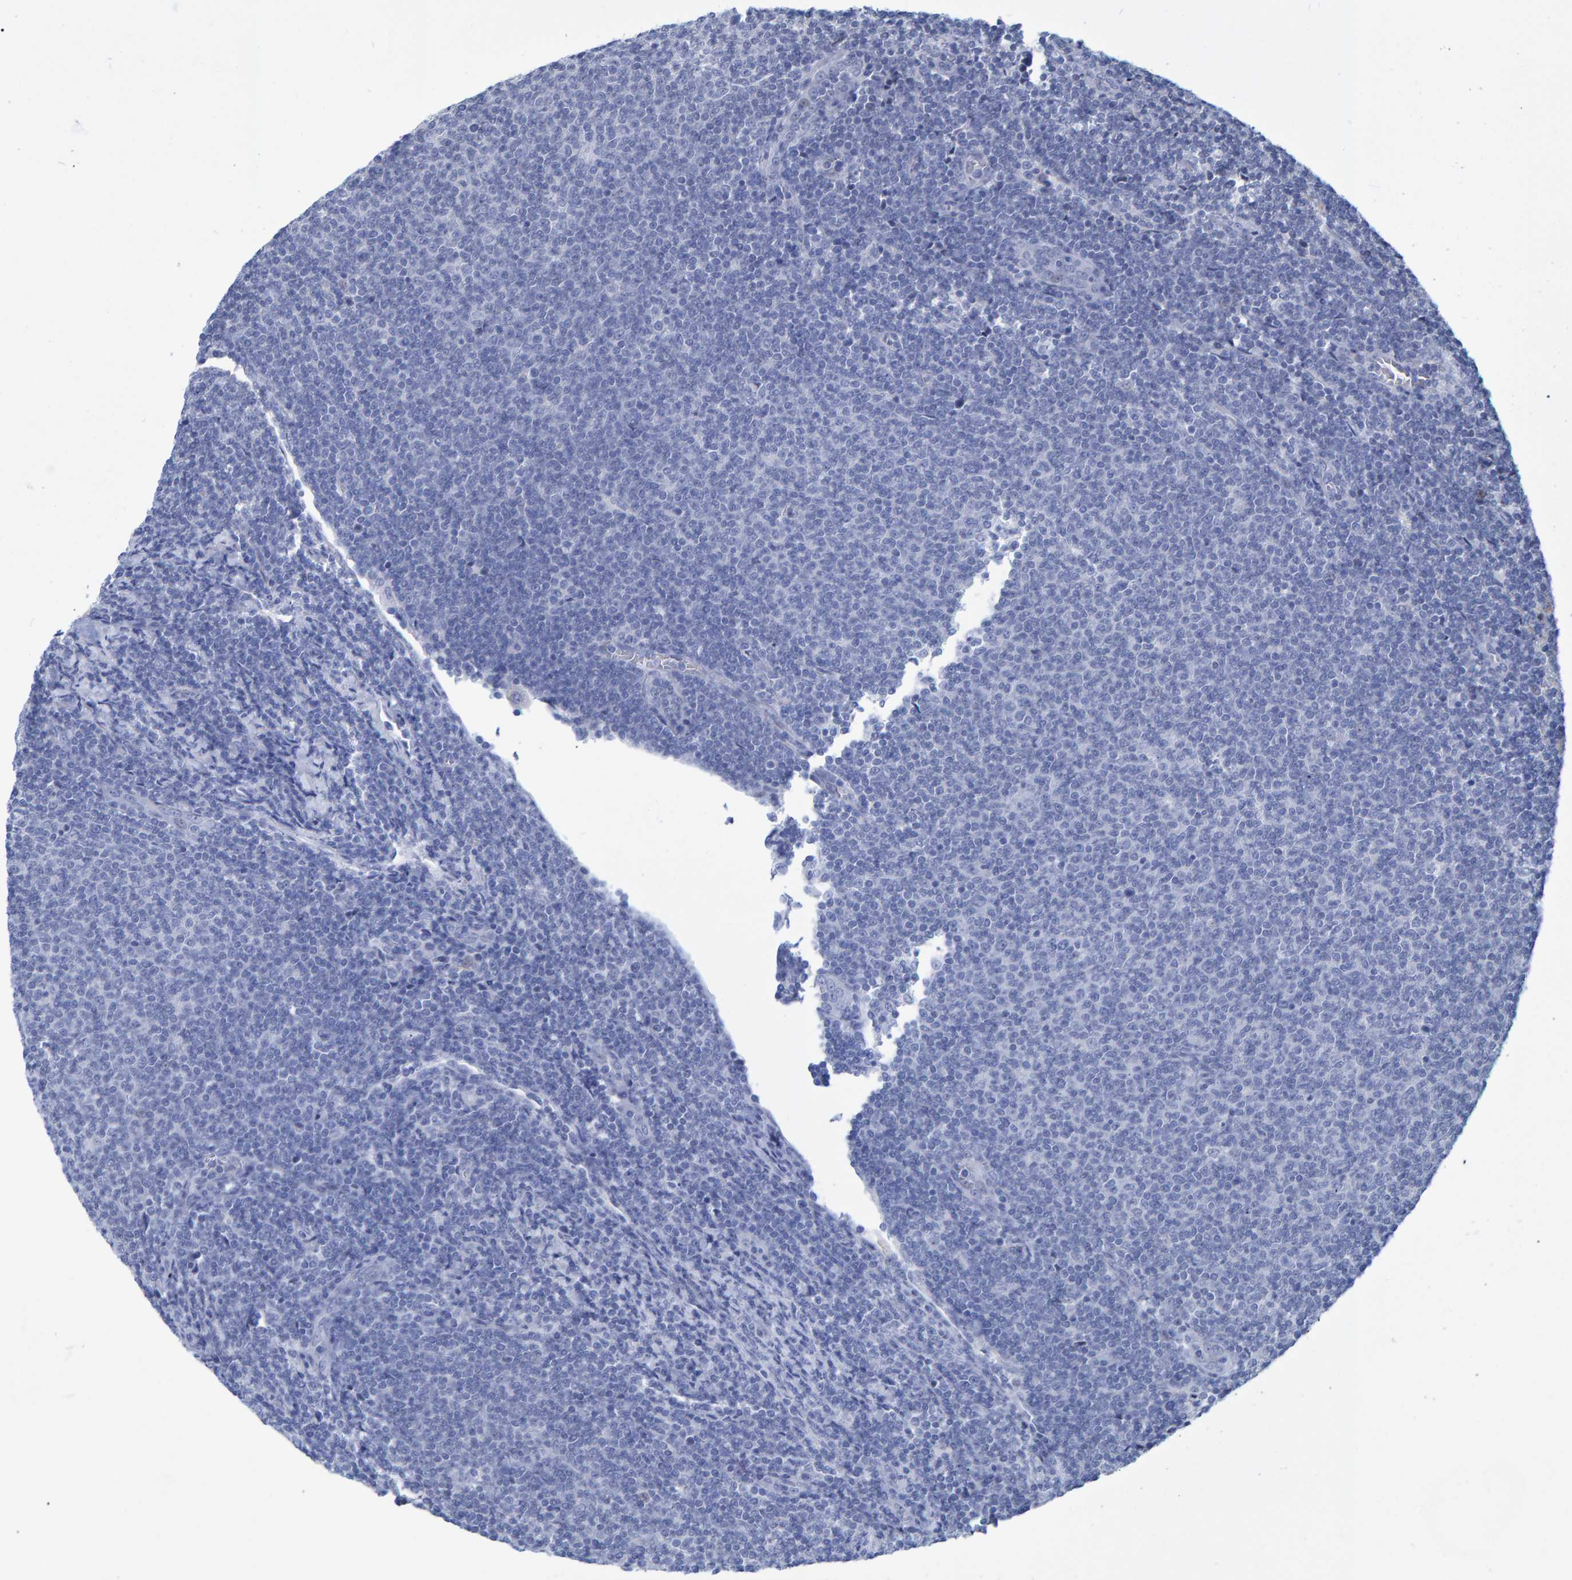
{"staining": {"intensity": "negative", "quantity": "none", "location": "none"}, "tissue": "lymphoma", "cell_type": "Tumor cells", "image_type": "cancer", "snomed": [{"axis": "morphology", "description": "Malignant lymphoma, non-Hodgkin's type, Low grade"}, {"axis": "topography", "description": "Lymph node"}], "caption": "This is a image of immunohistochemistry (IHC) staining of lymphoma, which shows no expression in tumor cells.", "gene": "PROCA1", "patient": {"sex": "male", "age": 66}}